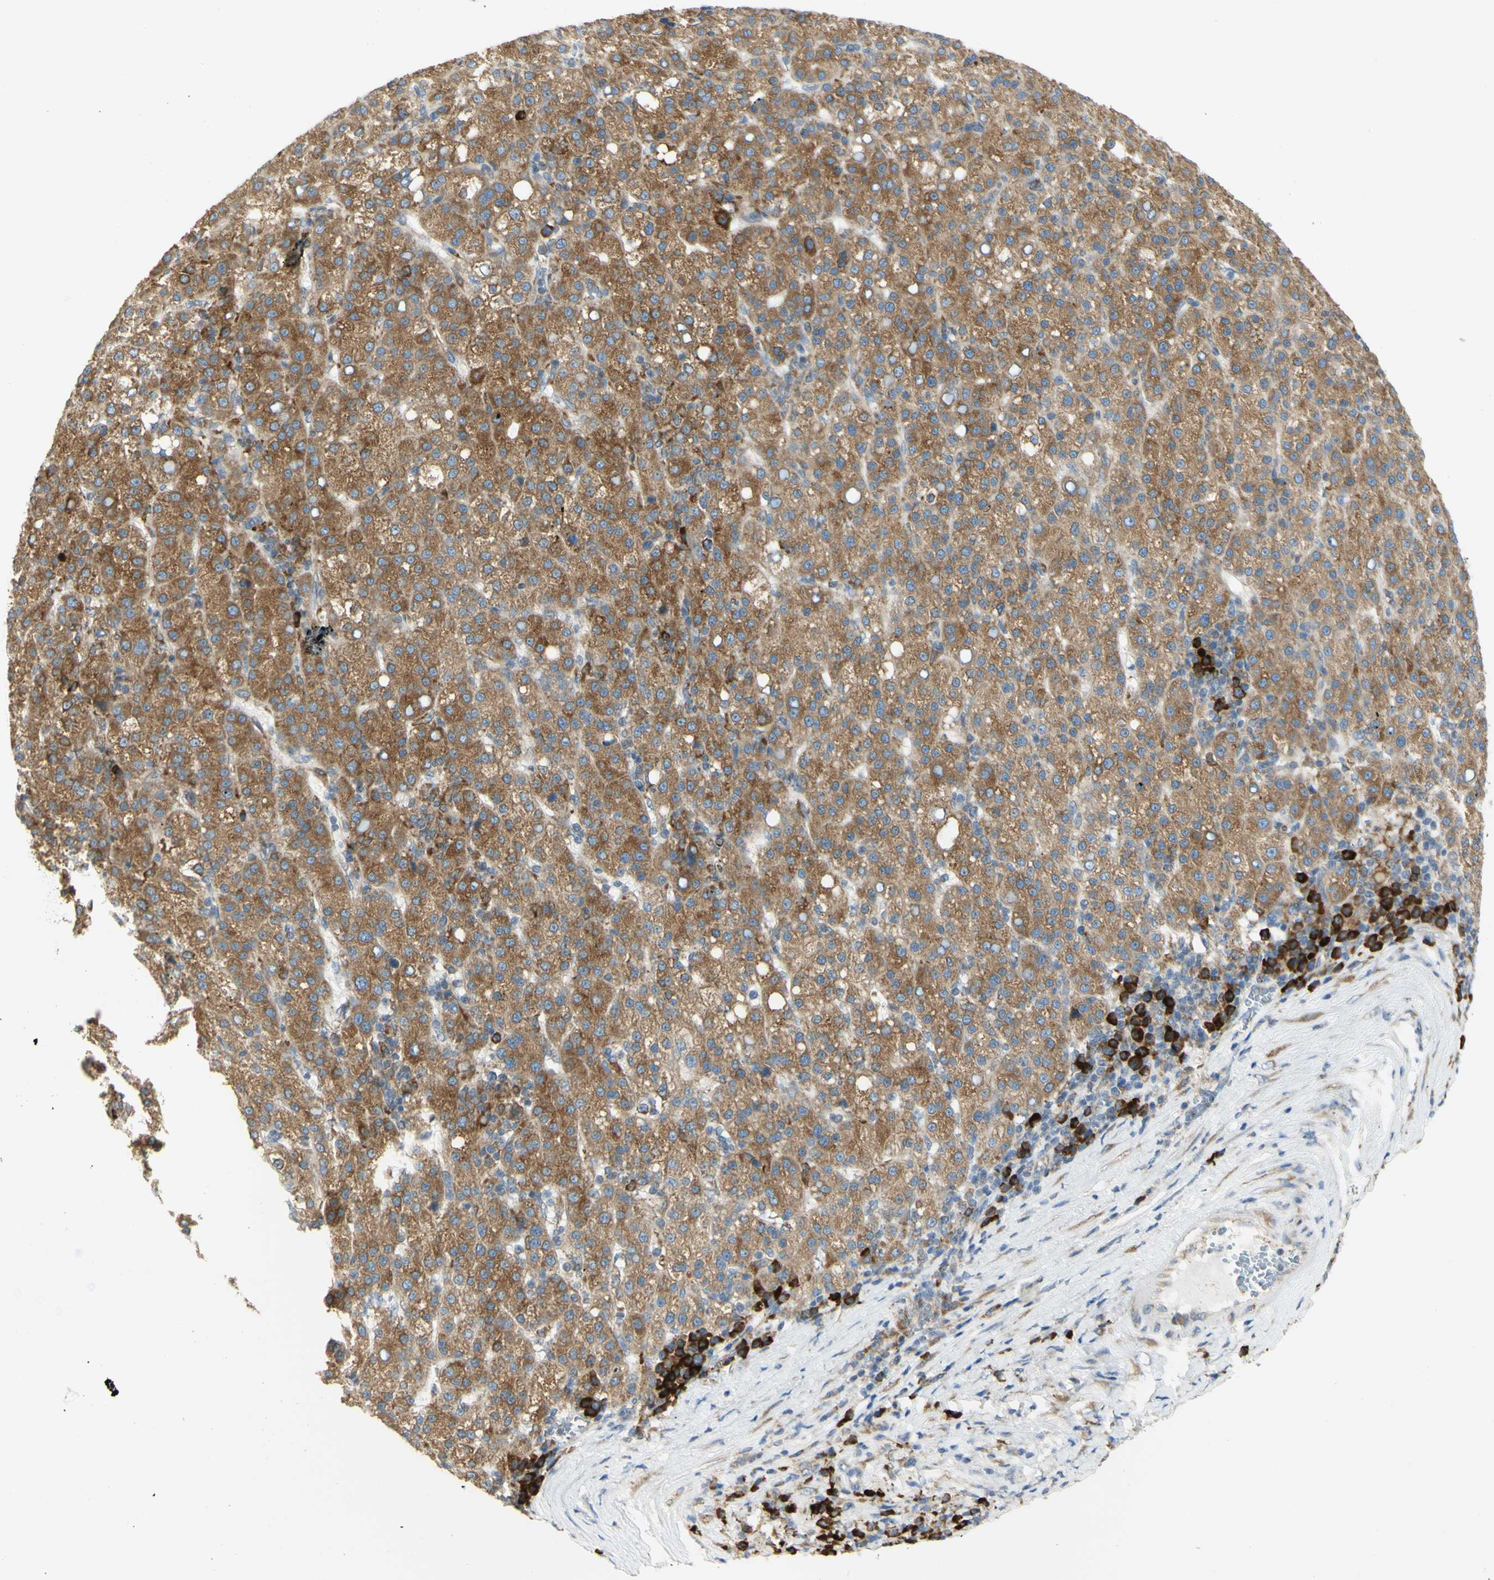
{"staining": {"intensity": "moderate", "quantity": ">75%", "location": "cytoplasmic/membranous"}, "tissue": "liver cancer", "cell_type": "Tumor cells", "image_type": "cancer", "snomed": [{"axis": "morphology", "description": "Carcinoma, Hepatocellular, NOS"}, {"axis": "topography", "description": "Liver"}], "caption": "Liver cancer (hepatocellular carcinoma) was stained to show a protein in brown. There is medium levels of moderate cytoplasmic/membranous positivity in about >75% of tumor cells.", "gene": "MANF", "patient": {"sex": "female", "age": 58}}